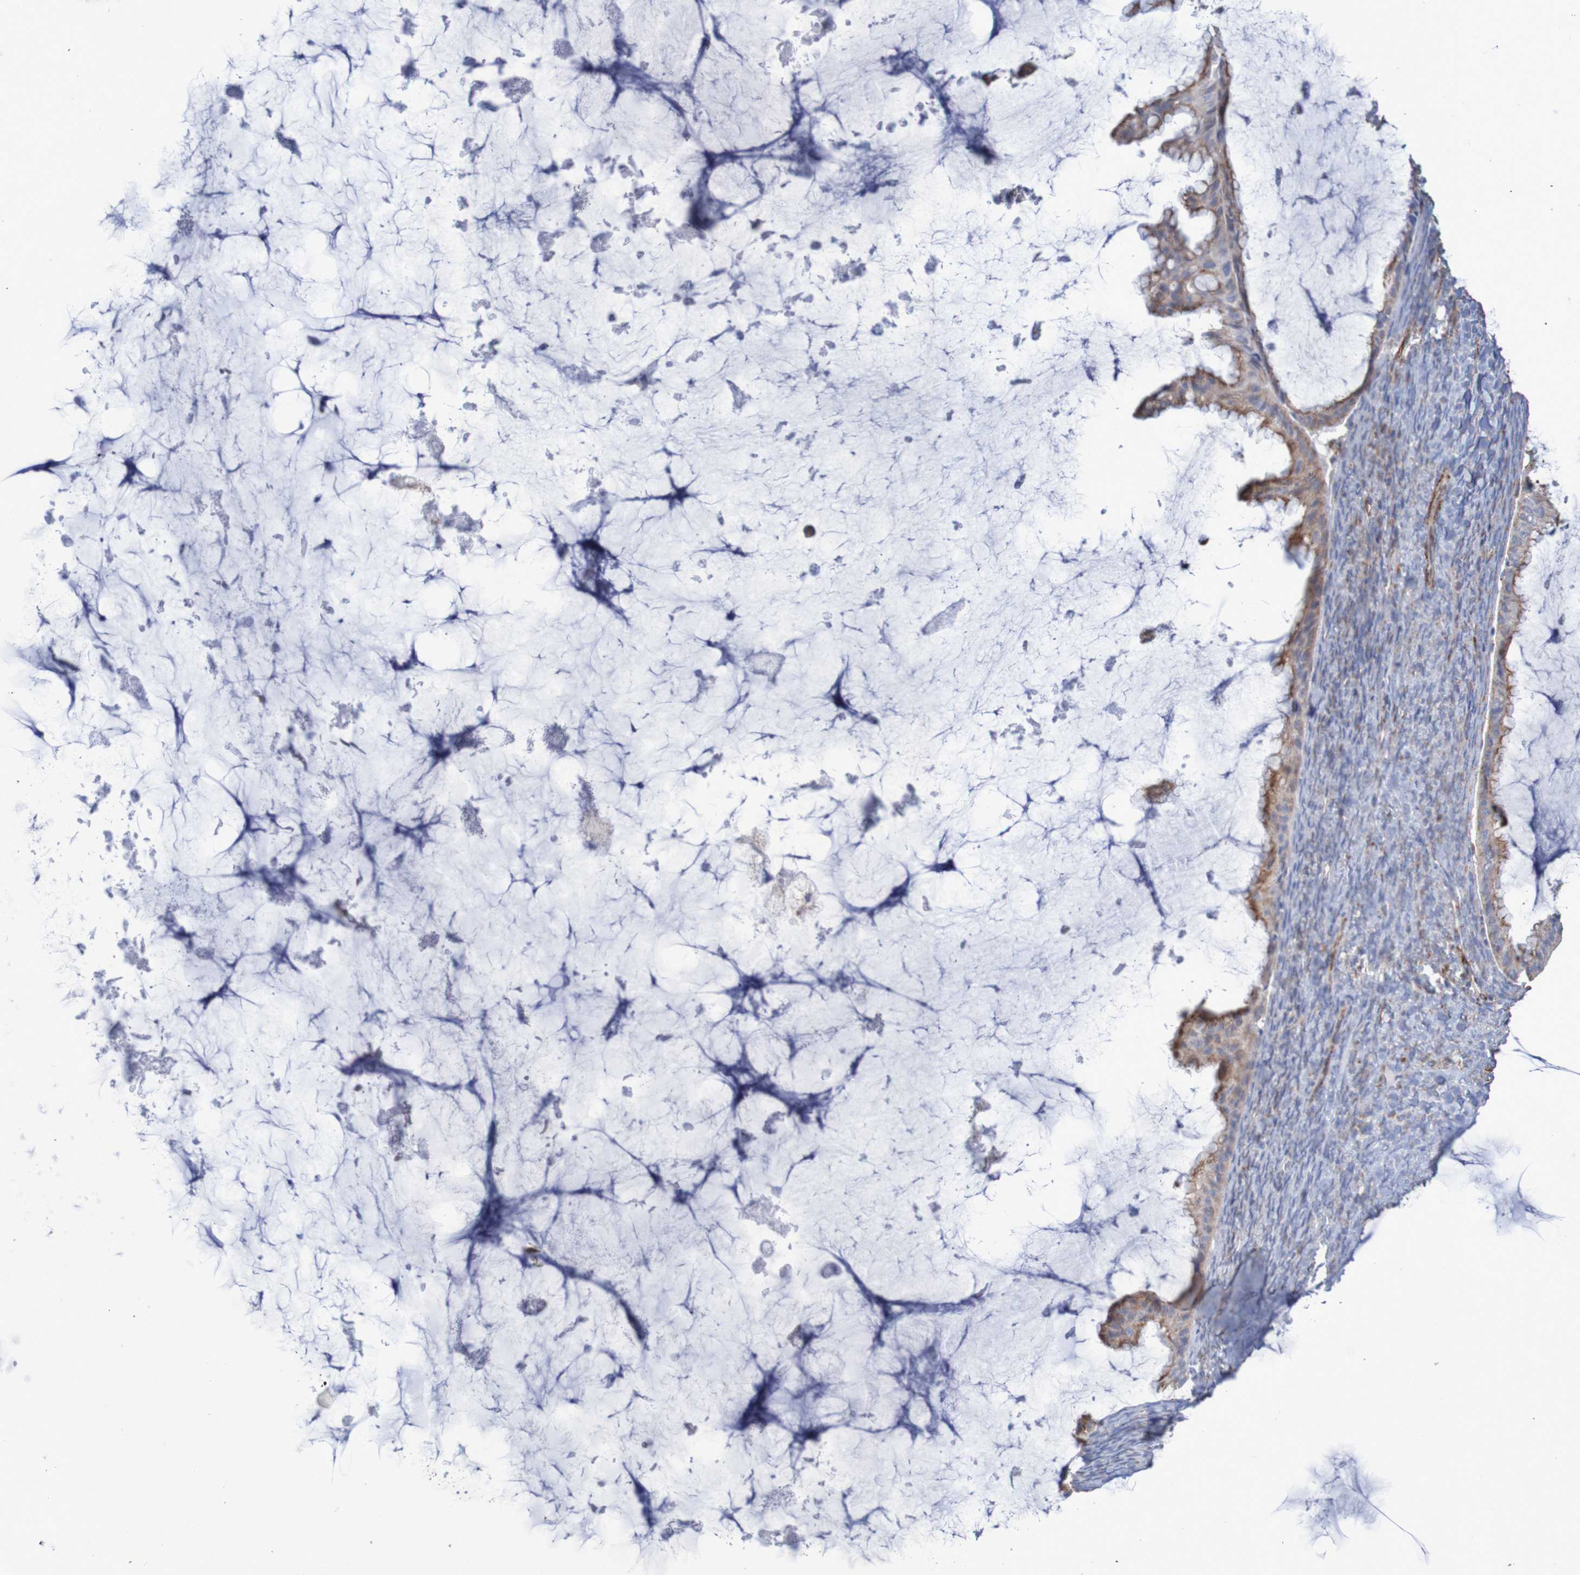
{"staining": {"intensity": "moderate", "quantity": ">75%", "location": "cytoplasmic/membranous"}, "tissue": "ovarian cancer", "cell_type": "Tumor cells", "image_type": "cancer", "snomed": [{"axis": "morphology", "description": "Cystadenocarcinoma, mucinous, NOS"}, {"axis": "topography", "description": "Ovary"}], "caption": "DAB immunohistochemical staining of human mucinous cystadenocarcinoma (ovarian) displays moderate cytoplasmic/membranous protein positivity in approximately >75% of tumor cells.", "gene": "MMEL1", "patient": {"sex": "female", "age": 61}}